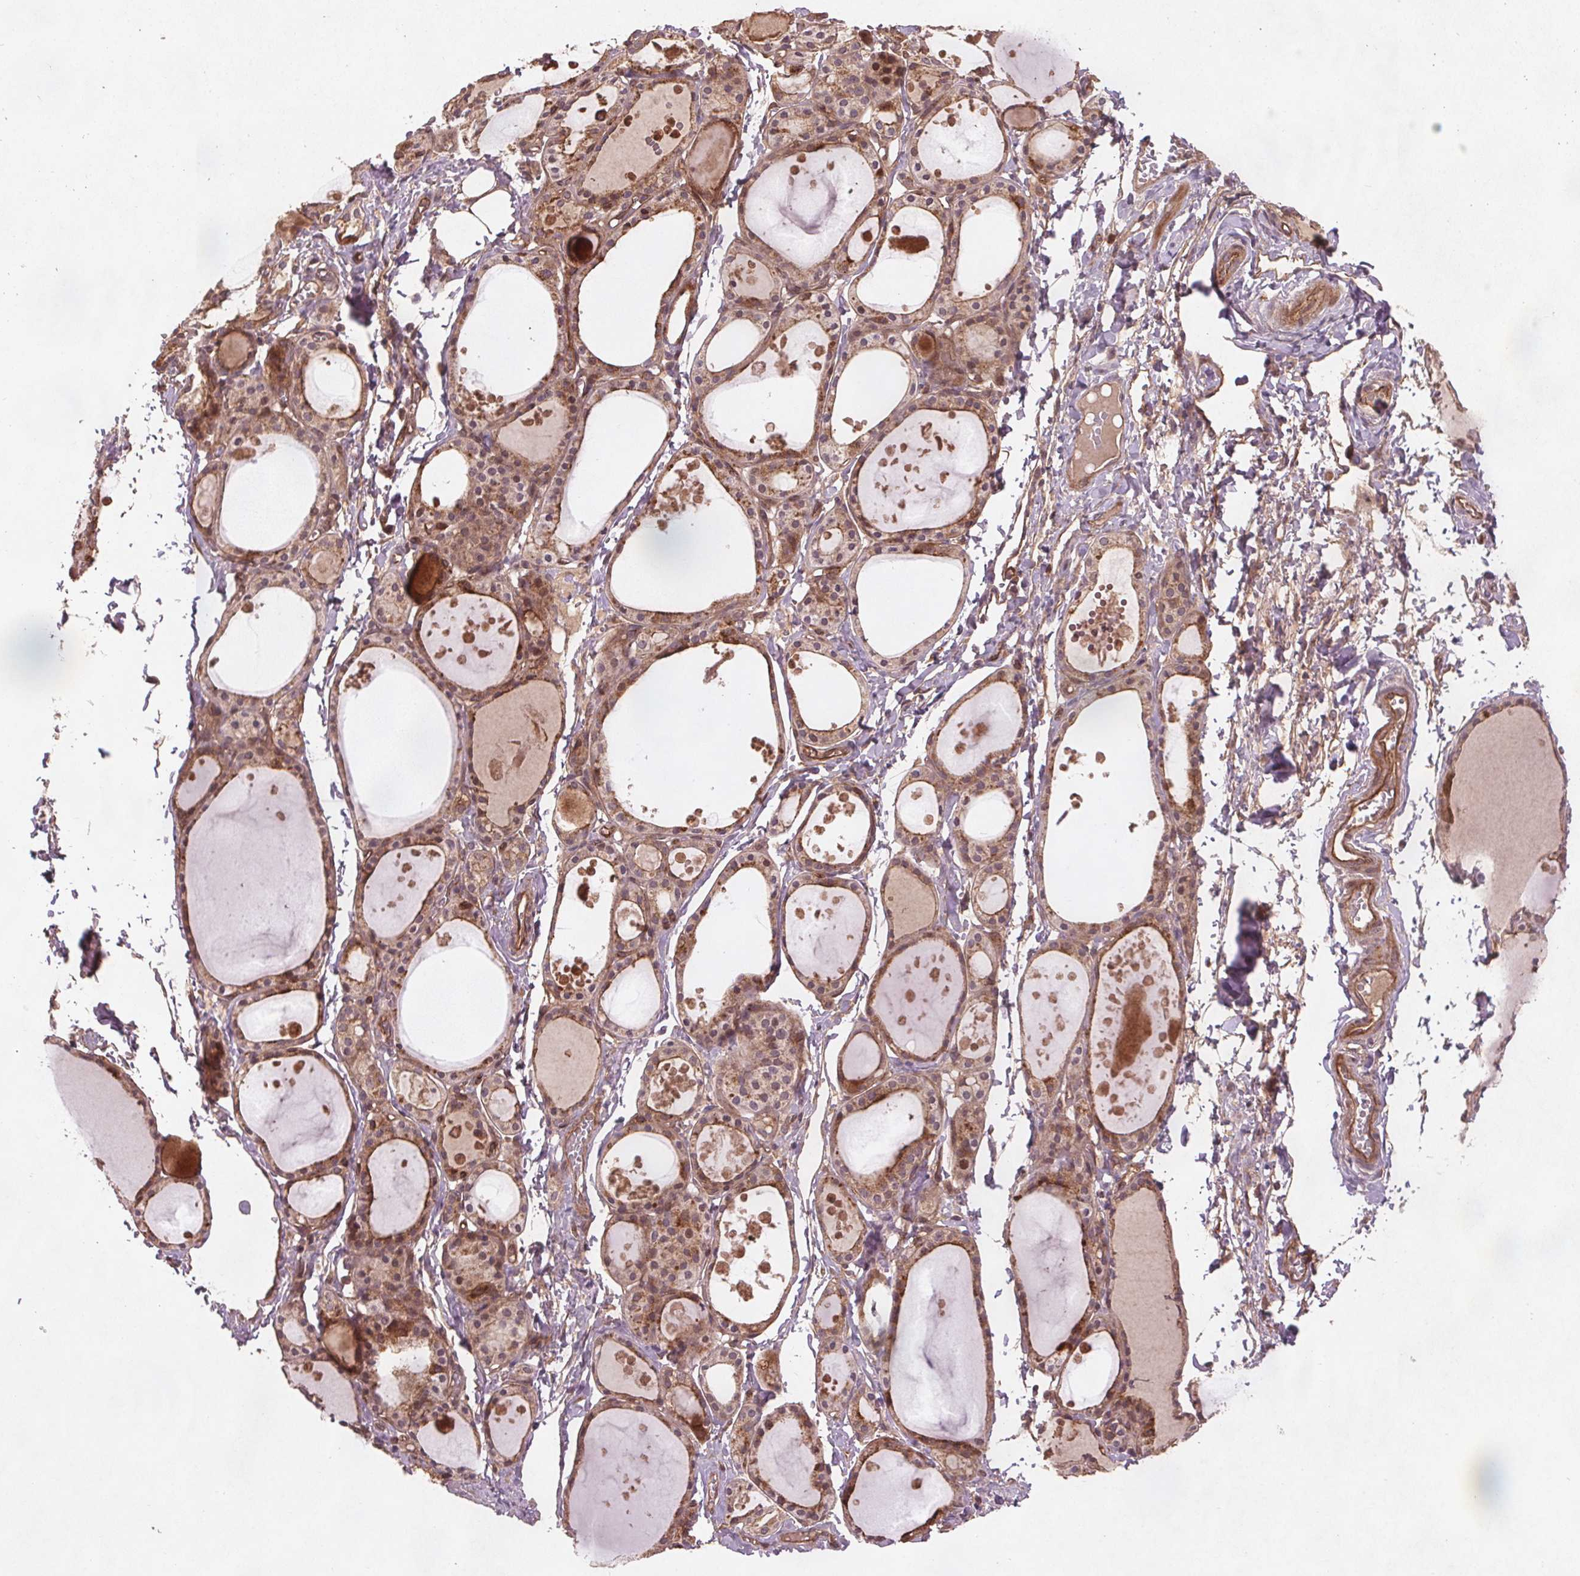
{"staining": {"intensity": "moderate", "quantity": "25%-75%", "location": "cytoplasmic/membranous"}, "tissue": "thyroid gland", "cell_type": "Glandular cells", "image_type": "normal", "snomed": [{"axis": "morphology", "description": "Normal tissue, NOS"}, {"axis": "topography", "description": "Thyroid gland"}], "caption": "Immunohistochemistry histopathology image of normal thyroid gland stained for a protein (brown), which demonstrates medium levels of moderate cytoplasmic/membranous expression in about 25%-75% of glandular cells.", "gene": "SEC14L2", "patient": {"sex": "male", "age": 68}}